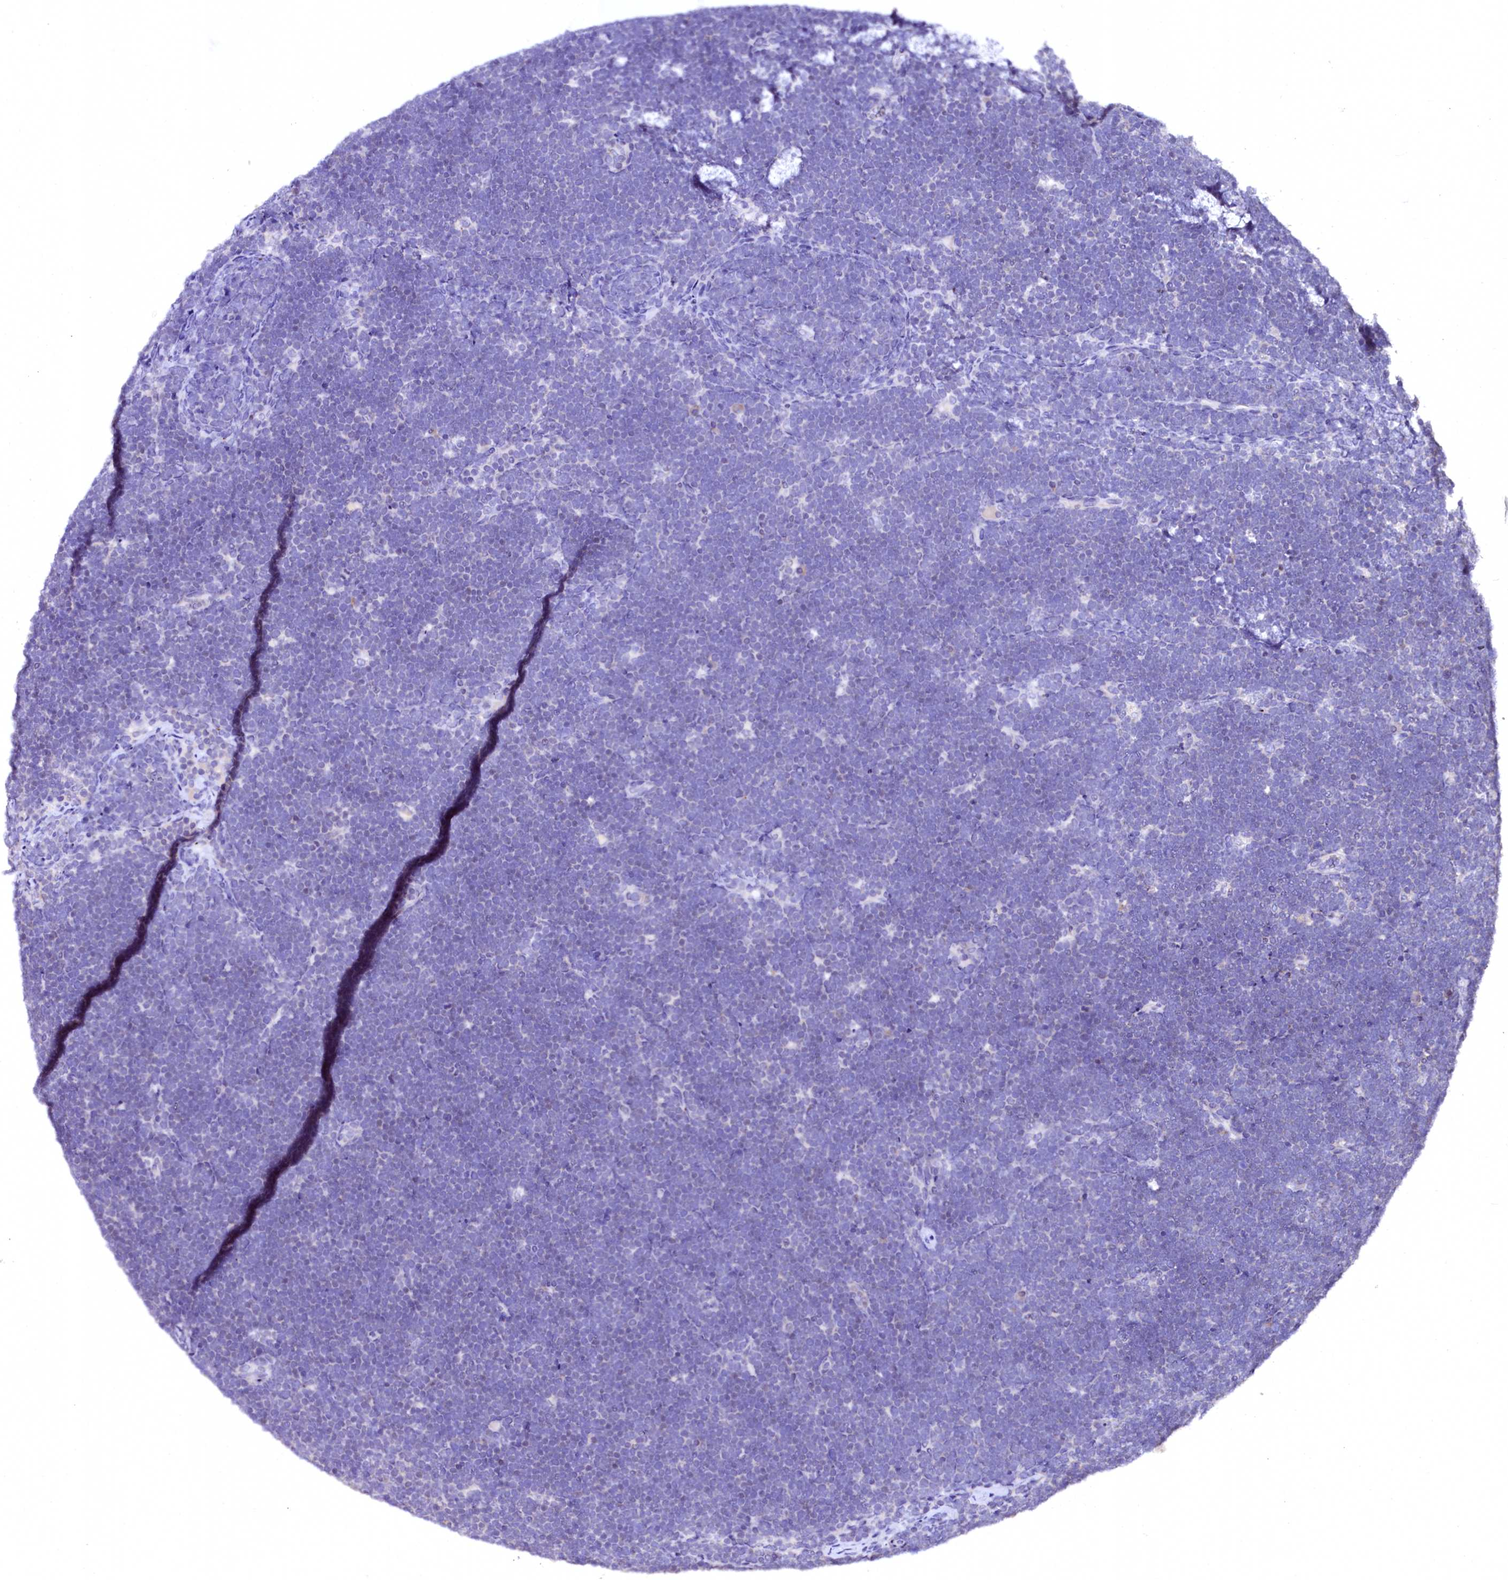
{"staining": {"intensity": "negative", "quantity": "none", "location": "none"}, "tissue": "lymphoma", "cell_type": "Tumor cells", "image_type": "cancer", "snomed": [{"axis": "morphology", "description": "Malignant lymphoma, non-Hodgkin's type, High grade"}, {"axis": "topography", "description": "Lymph node"}], "caption": "High magnification brightfield microscopy of malignant lymphoma, non-Hodgkin's type (high-grade) stained with DAB (brown) and counterstained with hematoxylin (blue): tumor cells show no significant expression.", "gene": "NALF1", "patient": {"sex": "male", "age": 13}}